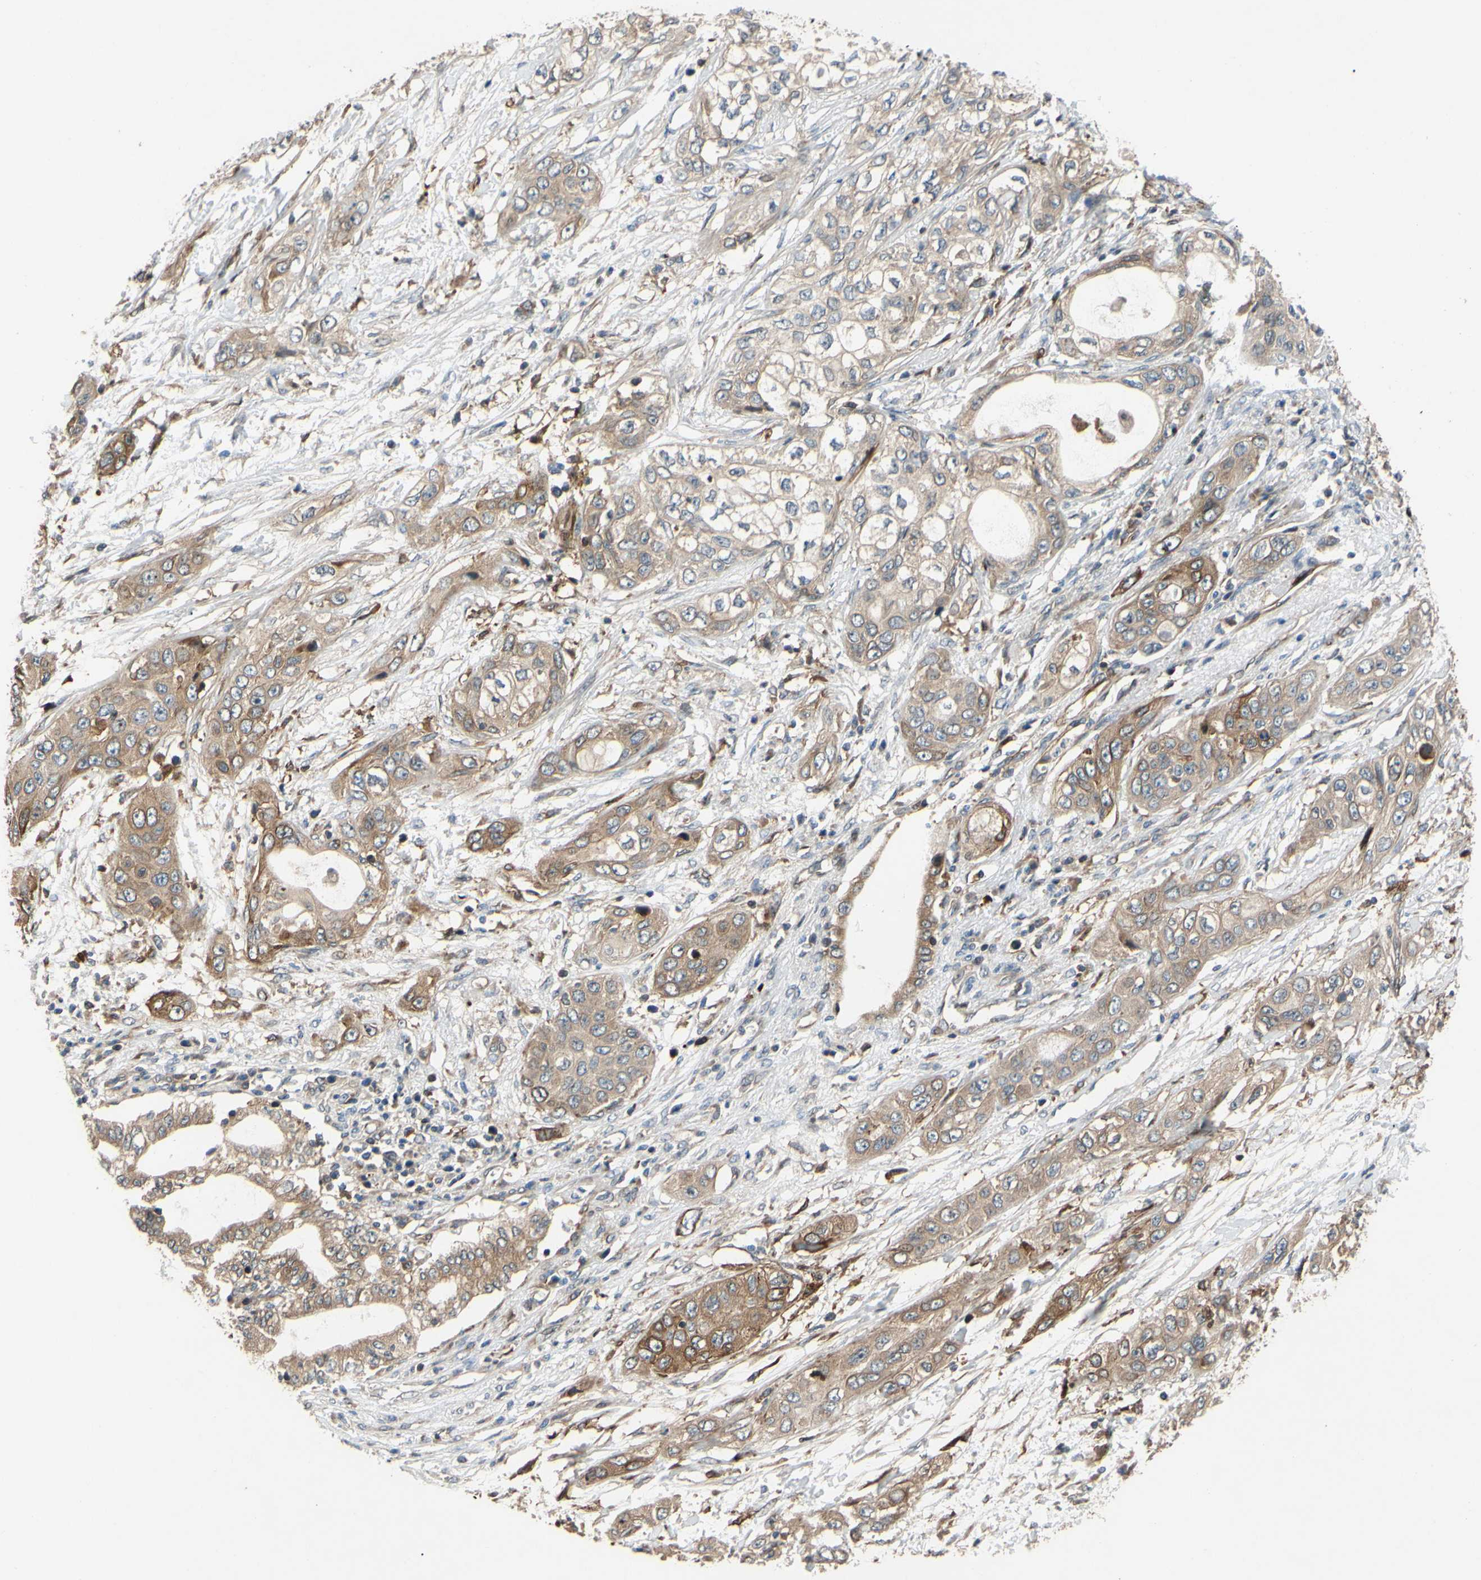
{"staining": {"intensity": "weak", "quantity": ">75%", "location": "cytoplasmic/membranous"}, "tissue": "pancreatic cancer", "cell_type": "Tumor cells", "image_type": "cancer", "snomed": [{"axis": "morphology", "description": "Adenocarcinoma, NOS"}, {"axis": "topography", "description": "Pancreas"}], "caption": "An immunohistochemistry (IHC) image of neoplastic tissue is shown. Protein staining in brown shows weak cytoplasmic/membranous positivity in pancreatic cancer within tumor cells.", "gene": "SPTLC1", "patient": {"sex": "female", "age": 70}}